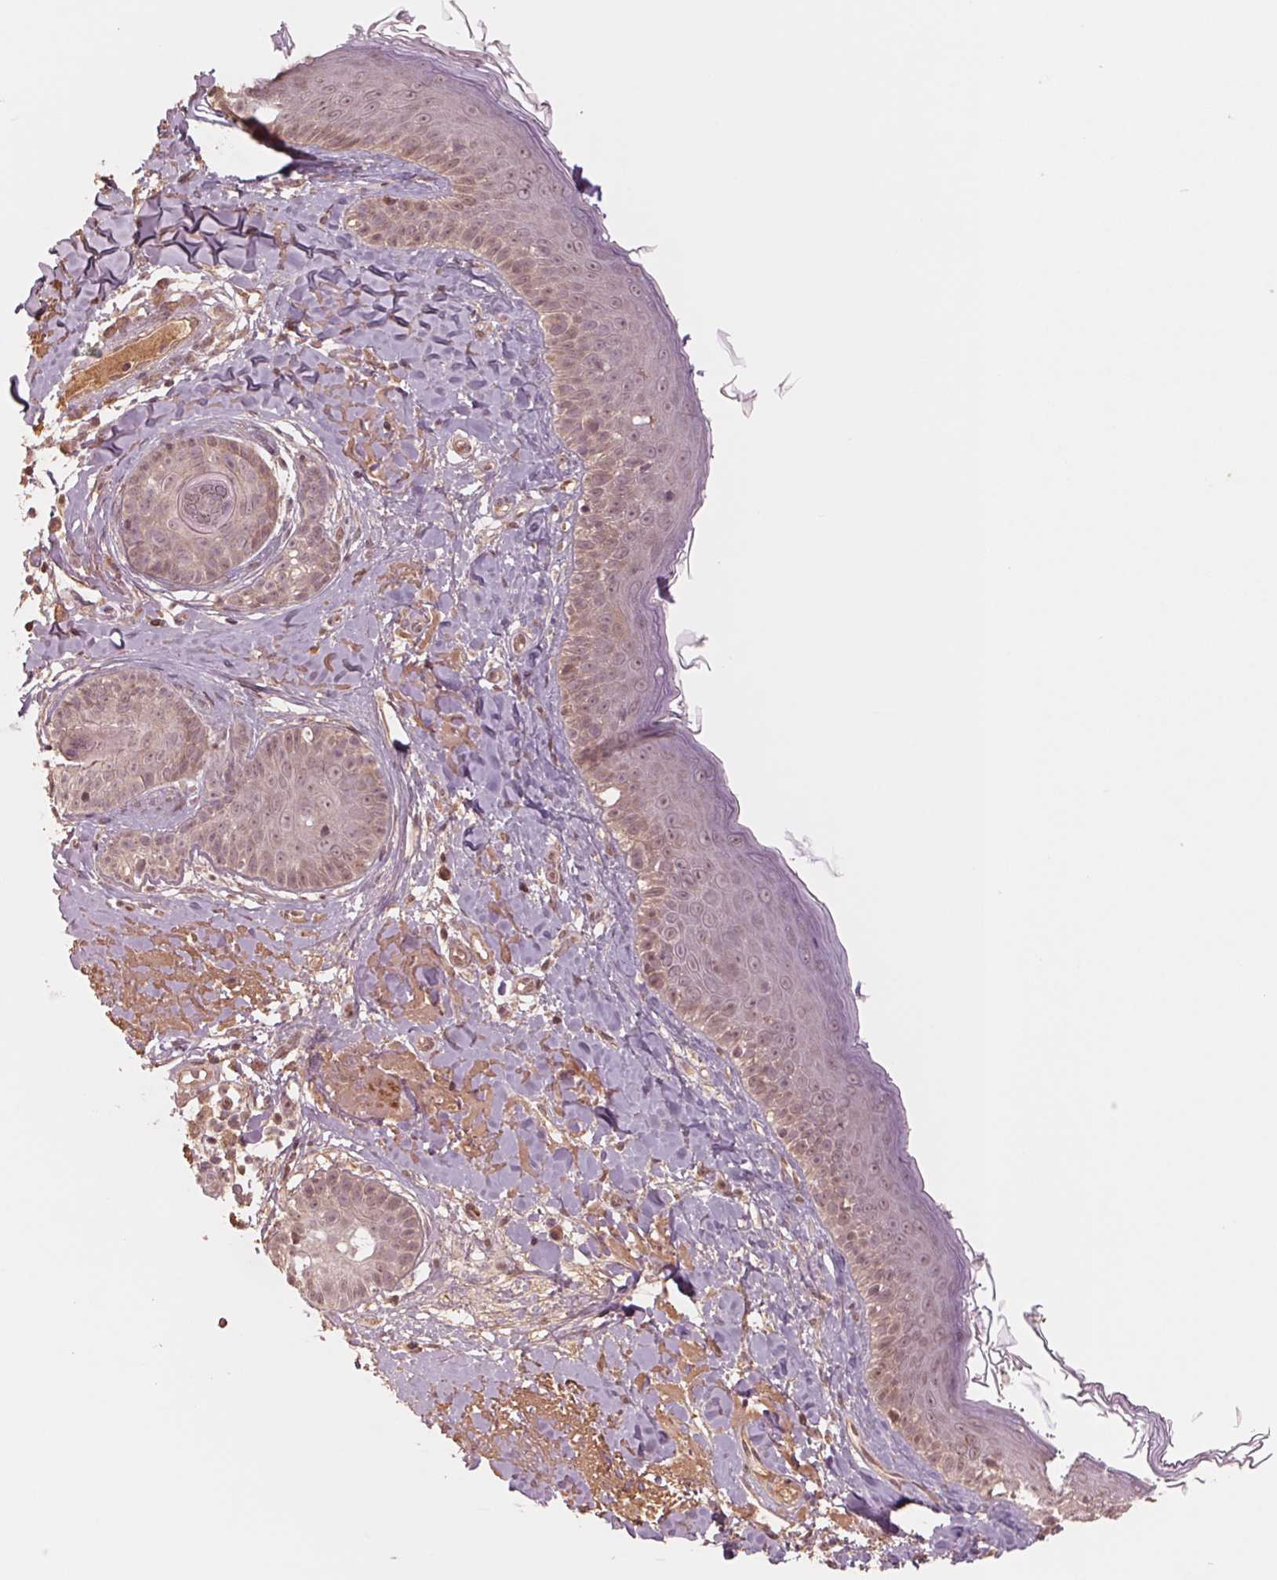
{"staining": {"intensity": "weak", "quantity": "25%-75%", "location": "cytoplasmic/membranous,nuclear"}, "tissue": "skin", "cell_type": "Fibroblasts", "image_type": "normal", "snomed": [{"axis": "morphology", "description": "Normal tissue, NOS"}, {"axis": "topography", "description": "Skin"}], "caption": "The immunohistochemical stain labels weak cytoplasmic/membranous,nuclear staining in fibroblasts of unremarkable skin. (DAB = brown stain, brightfield microscopy at high magnification).", "gene": "PPIAL4A", "patient": {"sex": "male", "age": 73}}